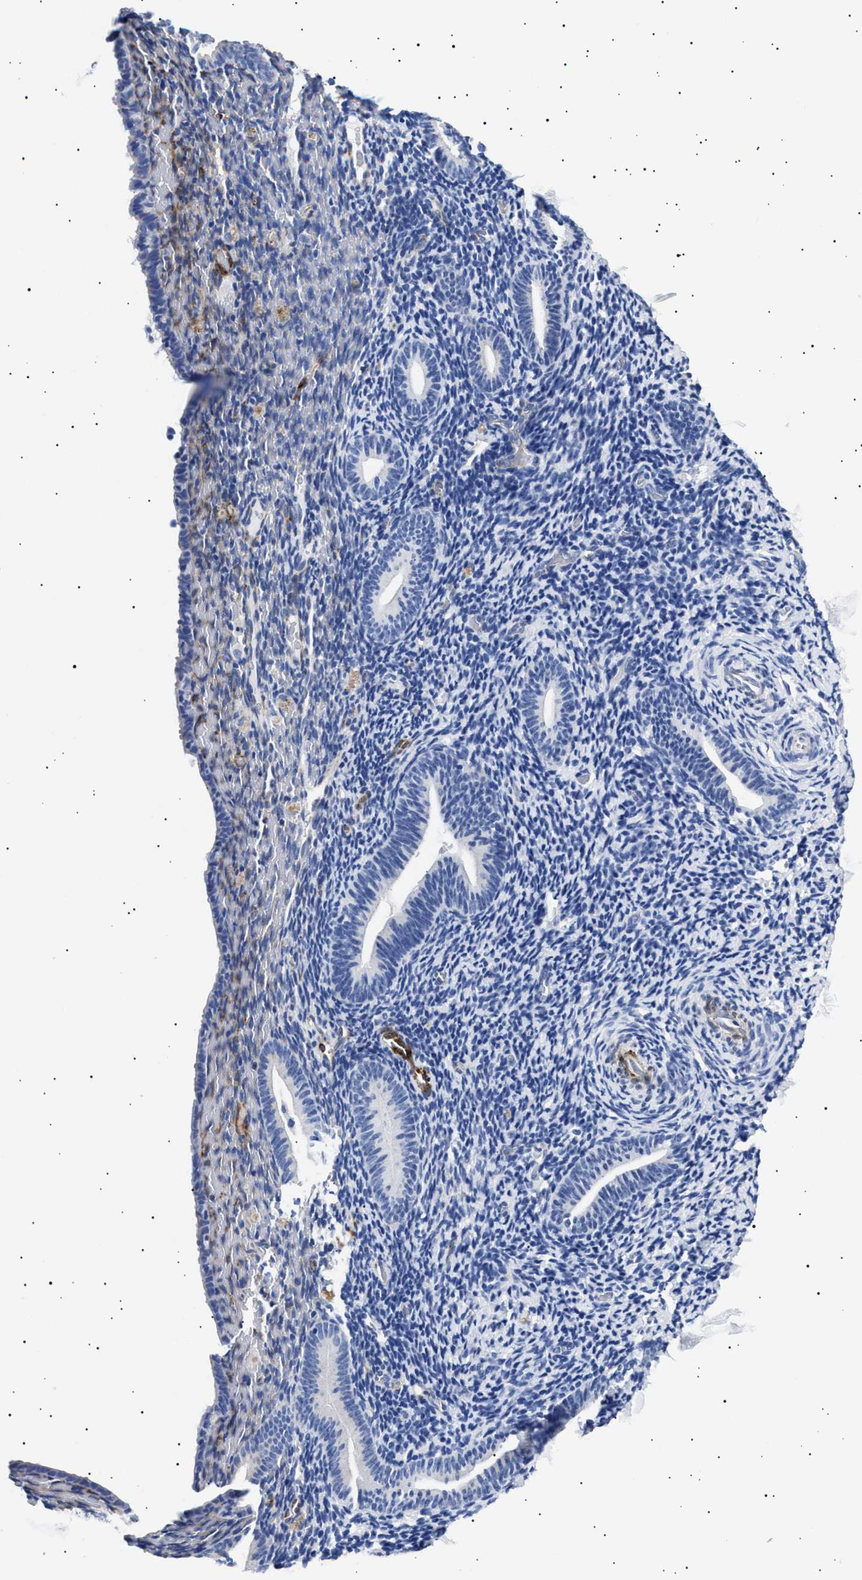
{"staining": {"intensity": "negative", "quantity": "none", "location": "none"}, "tissue": "endometrium", "cell_type": "Cells in endometrial stroma", "image_type": "normal", "snomed": [{"axis": "morphology", "description": "Normal tissue, NOS"}, {"axis": "topography", "description": "Endometrium"}], "caption": "This is an immunohistochemistry photomicrograph of normal endometrium. There is no positivity in cells in endometrial stroma.", "gene": "HEMGN", "patient": {"sex": "female", "age": 51}}